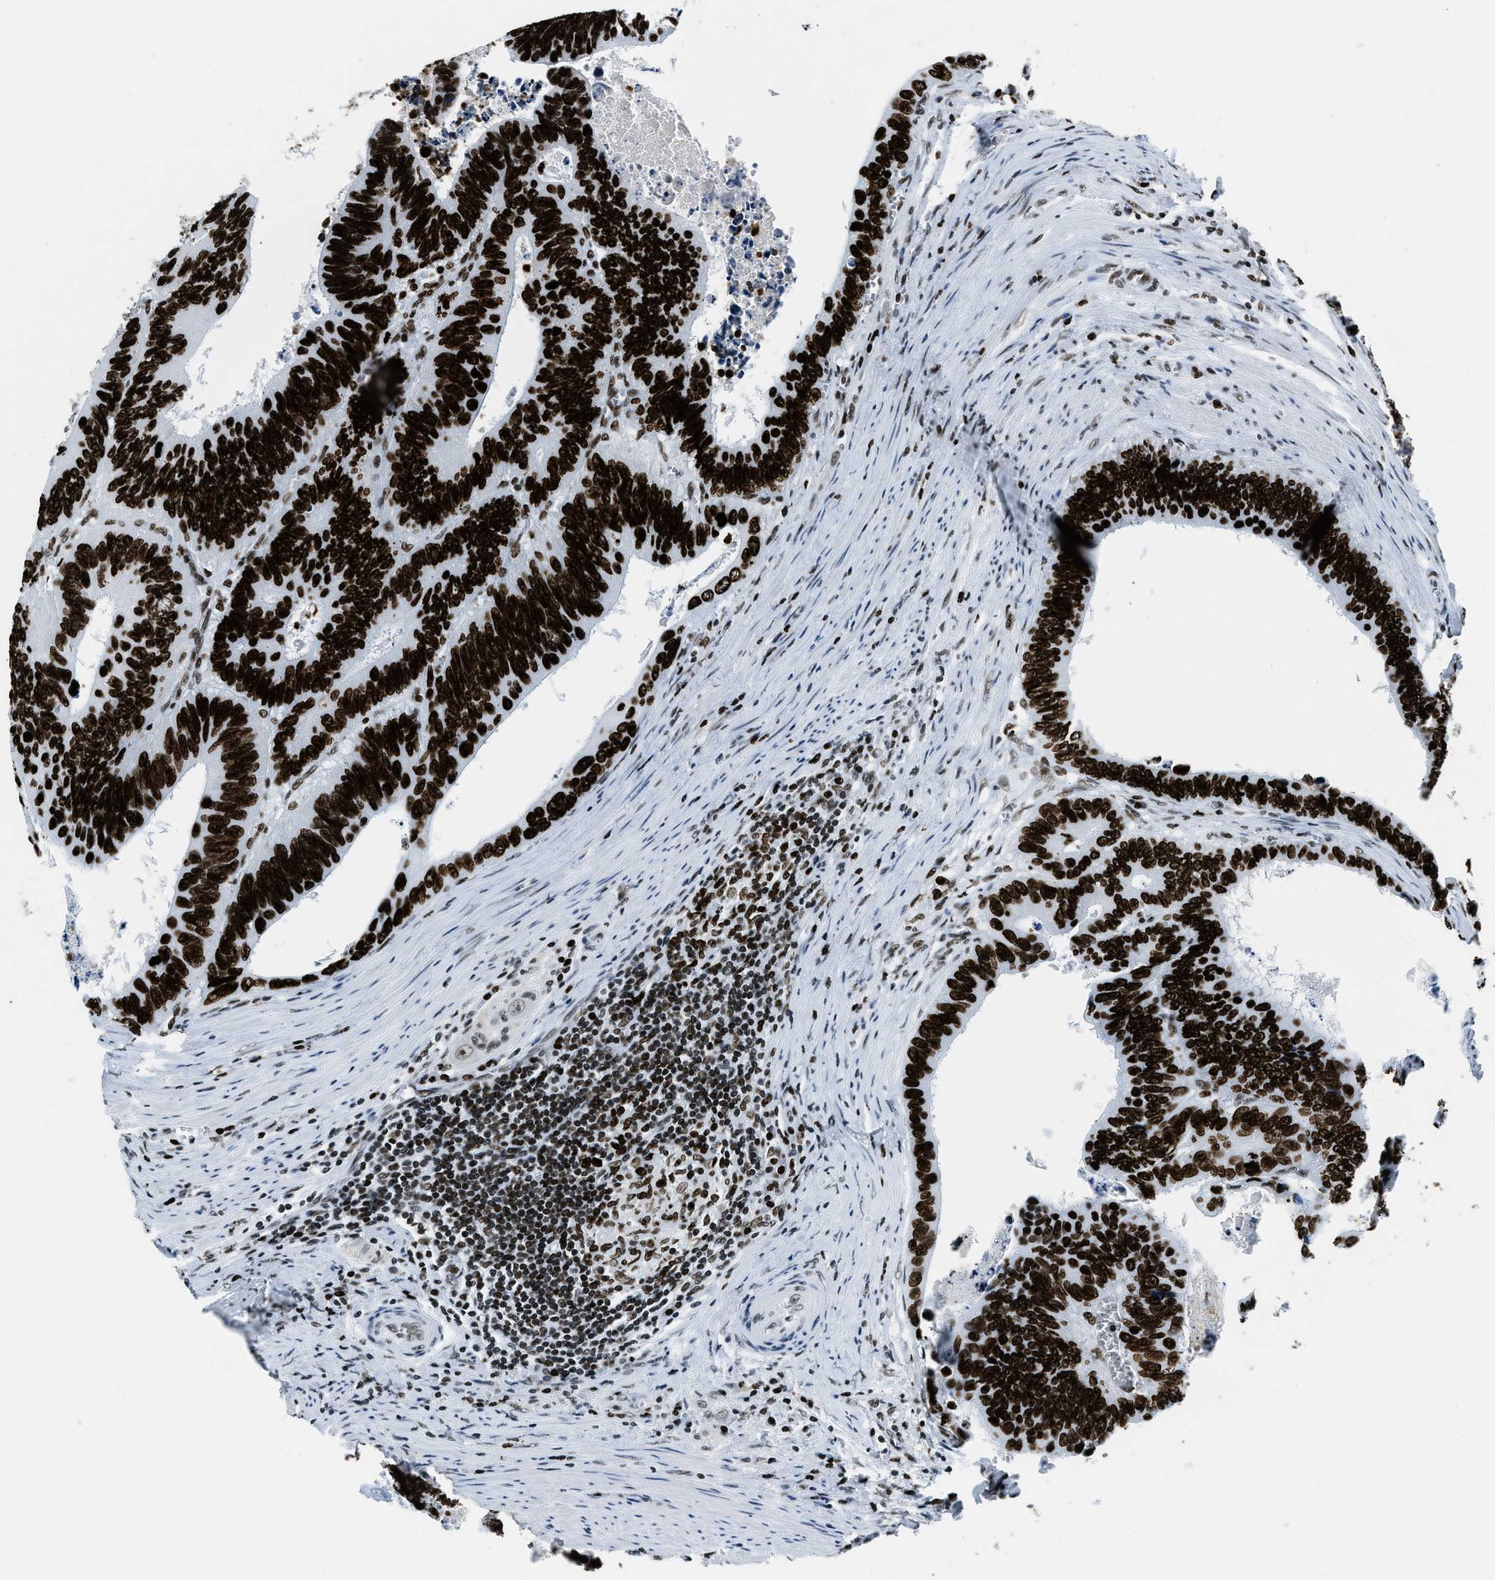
{"staining": {"intensity": "strong", "quantity": ">75%", "location": "nuclear"}, "tissue": "colorectal cancer", "cell_type": "Tumor cells", "image_type": "cancer", "snomed": [{"axis": "morphology", "description": "Adenocarcinoma, NOS"}, {"axis": "topography", "description": "Colon"}], "caption": "This photomicrograph shows immunohistochemistry staining of colorectal adenocarcinoma, with high strong nuclear positivity in approximately >75% of tumor cells.", "gene": "TOP1", "patient": {"sex": "male", "age": 72}}